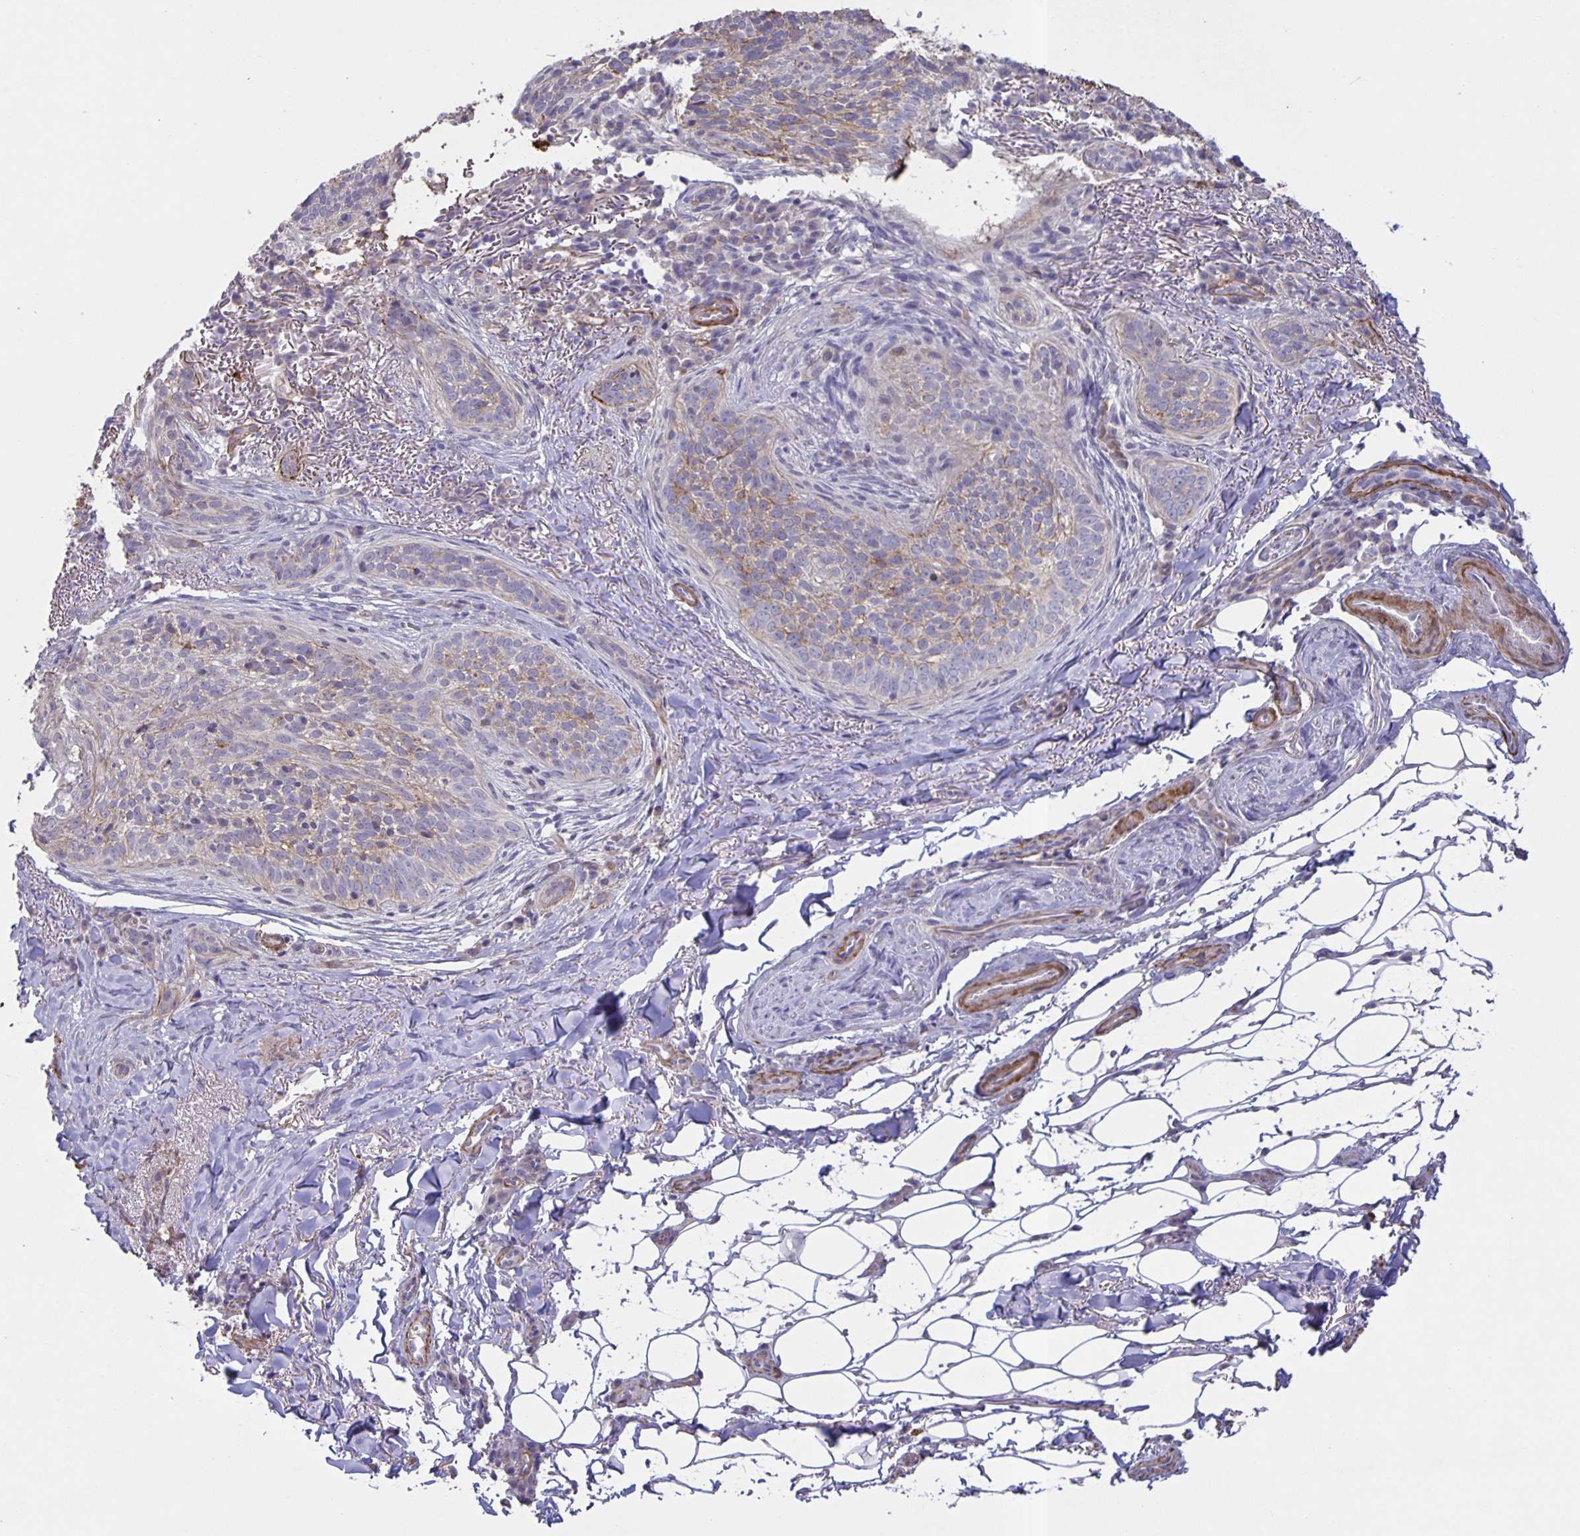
{"staining": {"intensity": "weak", "quantity": "25%-75%", "location": "cytoplasmic/membranous"}, "tissue": "skin cancer", "cell_type": "Tumor cells", "image_type": "cancer", "snomed": [{"axis": "morphology", "description": "Basal cell carcinoma"}, {"axis": "topography", "description": "Skin"}, {"axis": "topography", "description": "Skin of head"}], "caption": "Weak cytoplasmic/membranous protein expression is identified in approximately 25%-75% of tumor cells in skin cancer.", "gene": "SRCIN1", "patient": {"sex": "male", "age": 62}}